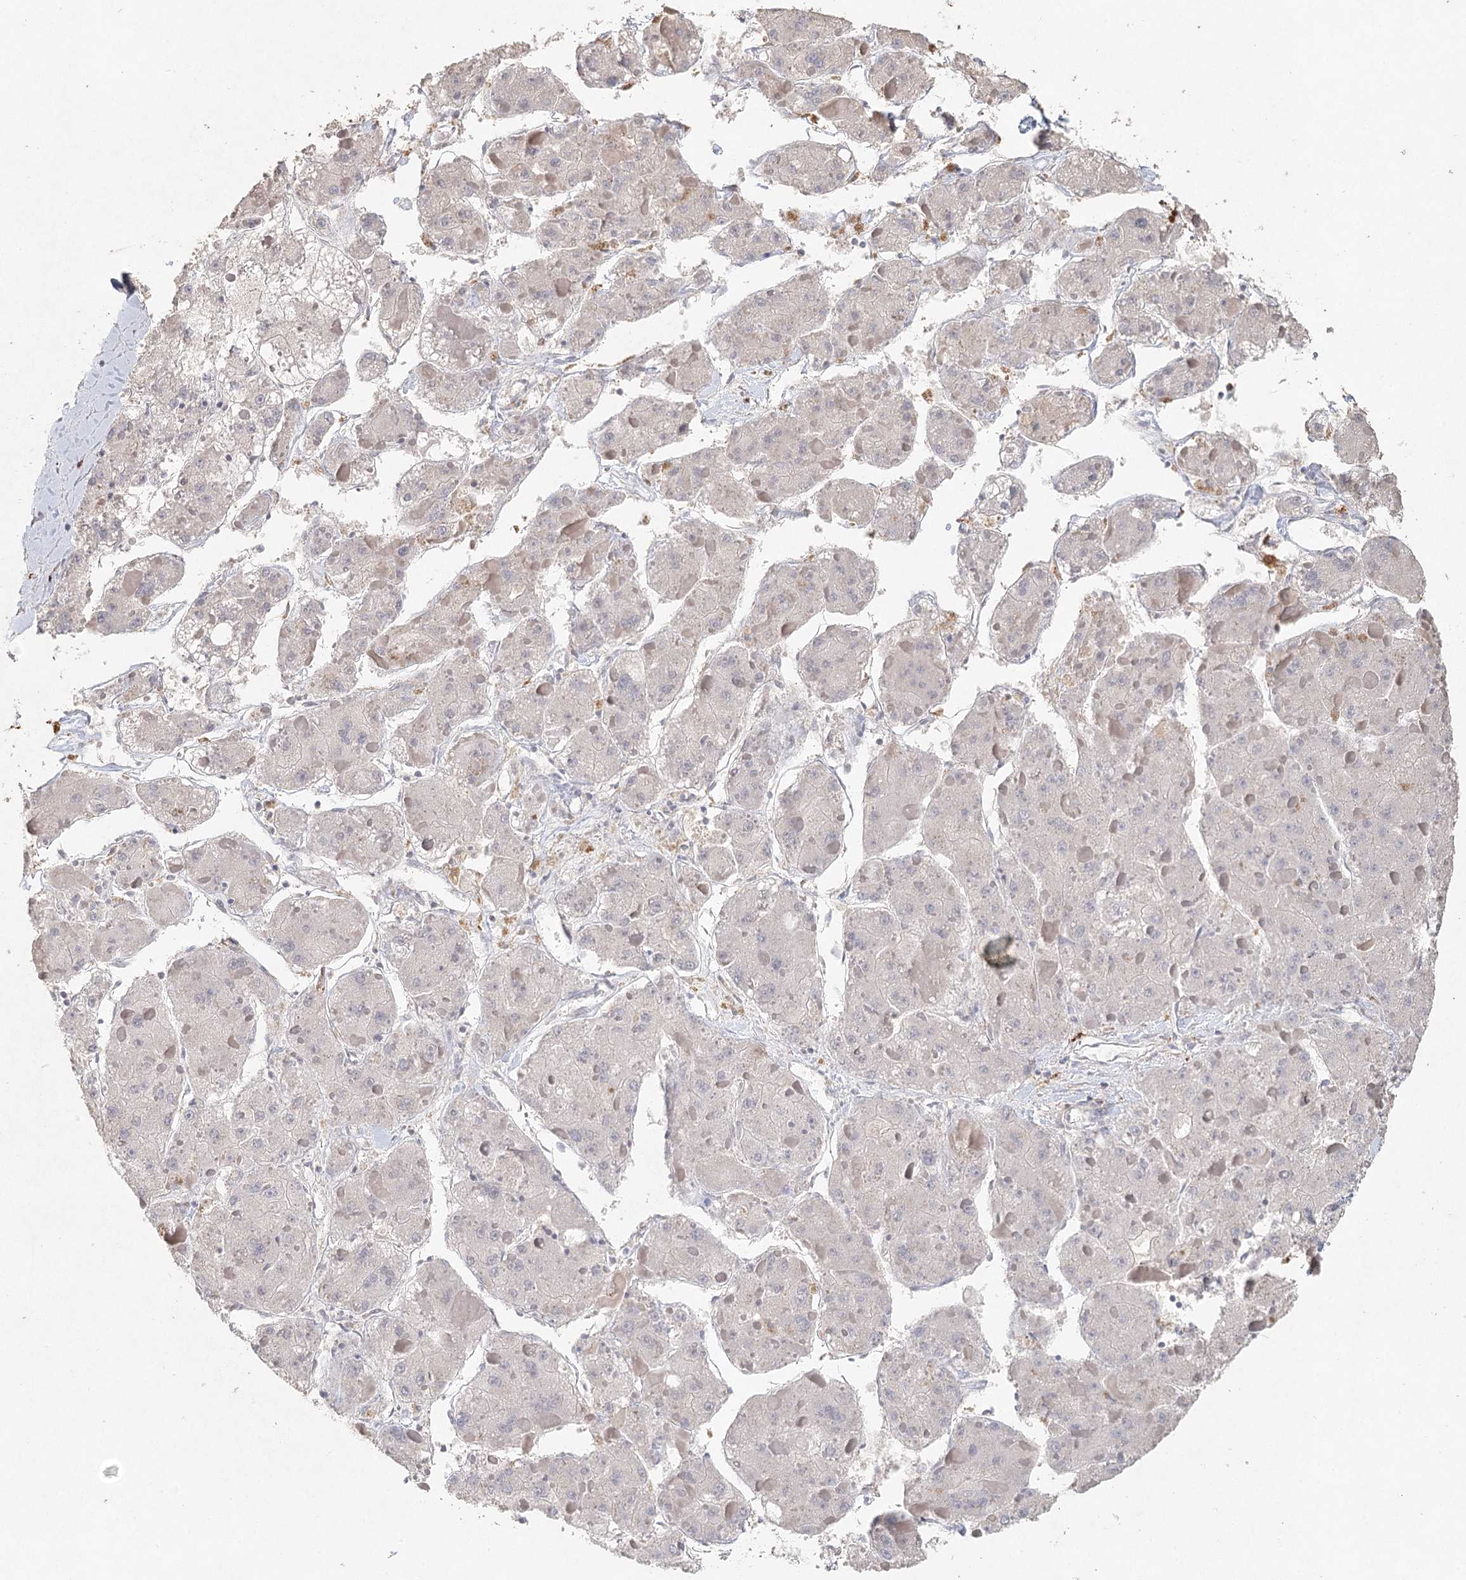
{"staining": {"intensity": "negative", "quantity": "none", "location": "none"}, "tissue": "liver cancer", "cell_type": "Tumor cells", "image_type": "cancer", "snomed": [{"axis": "morphology", "description": "Carcinoma, Hepatocellular, NOS"}, {"axis": "topography", "description": "Liver"}], "caption": "A micrograph of liver cancer stained for a protein reveals no brown staining in tumor cells.", "gene": "ARSI", "patient": {"sex": "female", "age": 73}}